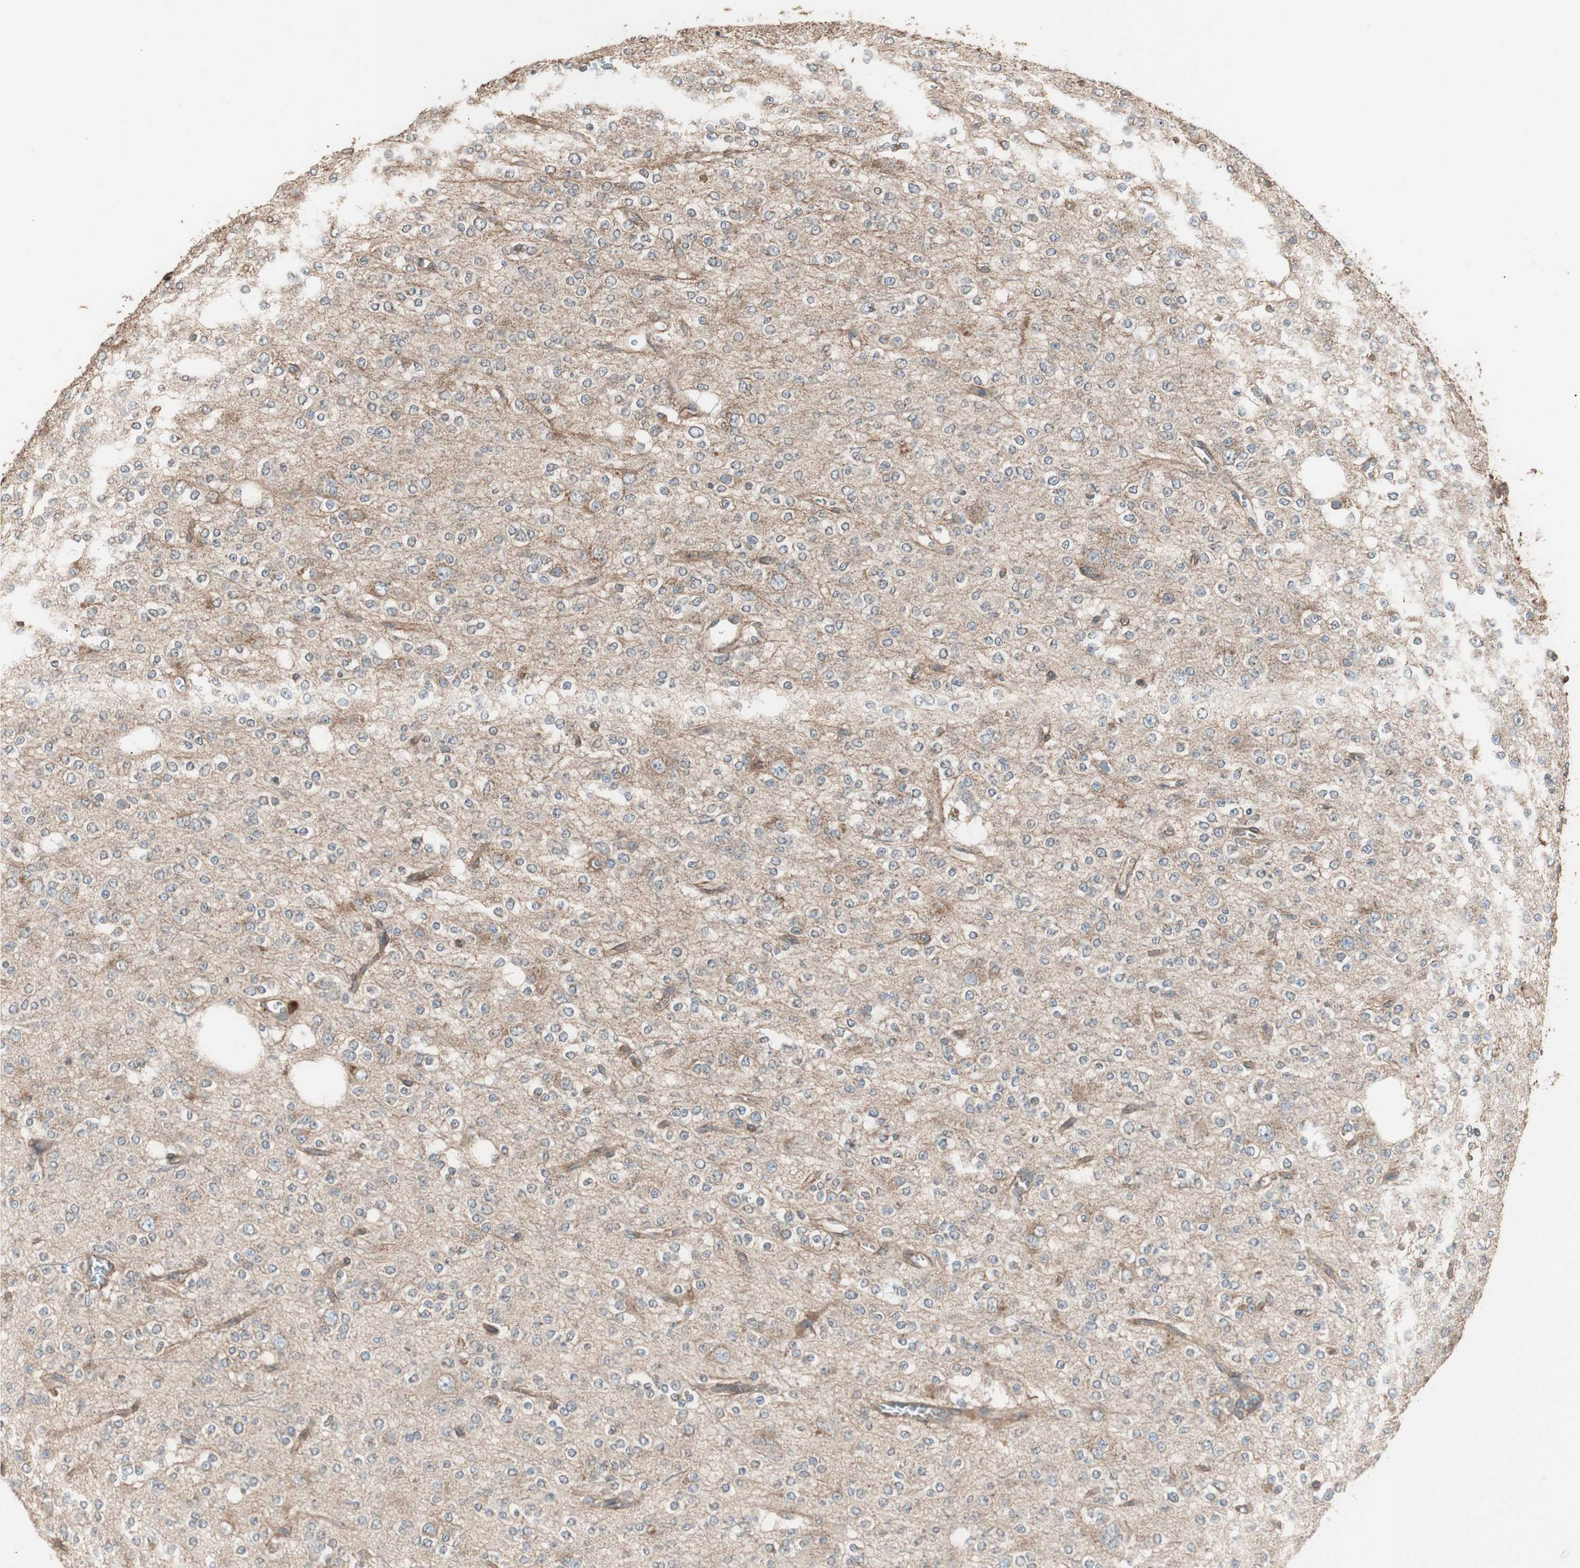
{"staining": {"intensity": "moderate", "quantity": "<25%", "location": "cytoplasmic/membranous"}, "tissue": "glioma", "cell_type": "Tumor cells", "image_type": "cancer", "snomed": [{"axis": "morphology", "description": "Glioma, malignant, Low grade"}, {"axis": "topography", "description": "Brain"}], "caption": "Protein positivity by immunohistochemistry displays moderate cytoplasmic/membranous expression in approximately <25% of tumor cells in glioma.", "gene": "LZTS1", "patient": {"sex": "male", "age": 38}}